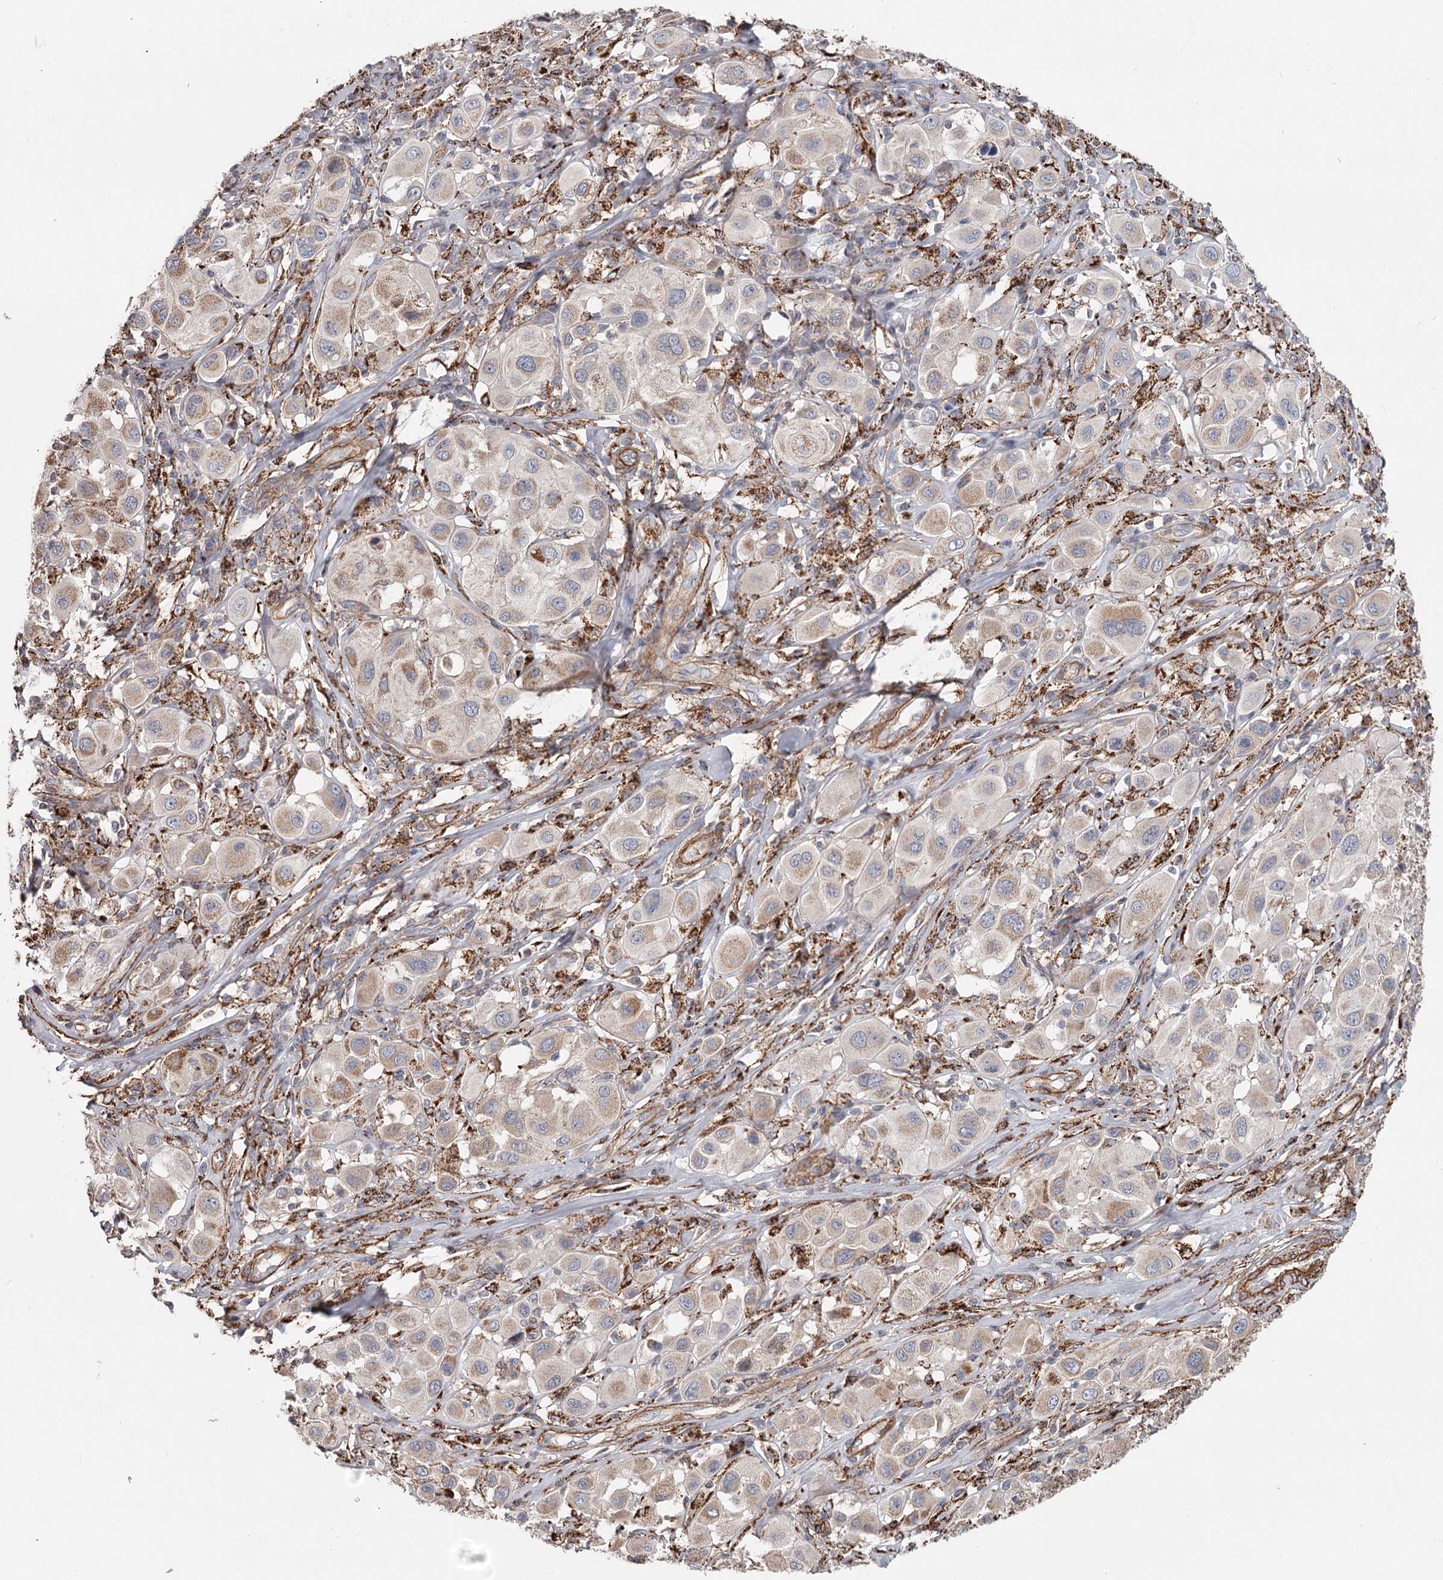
{"staining": {"intensity": "weak", "quantity": ">75%", "location": "cytoplasmic/membranous"}, "tissue": "melanoma", "cell_type": "Tumor cells", "image_type": "cancer", "snomed": [{"axis": "morphology", "description": "Malignant melanoma, Metastatic site"}, {"axis": "topography", "description": "Skin"}], "caption": "Melanoma stained for a protein exhibits weak cytoplasmic/membranous positivity in tumor cells.", "gene": "DHRS9", "patient": {"sex": "male", "age": 41}}